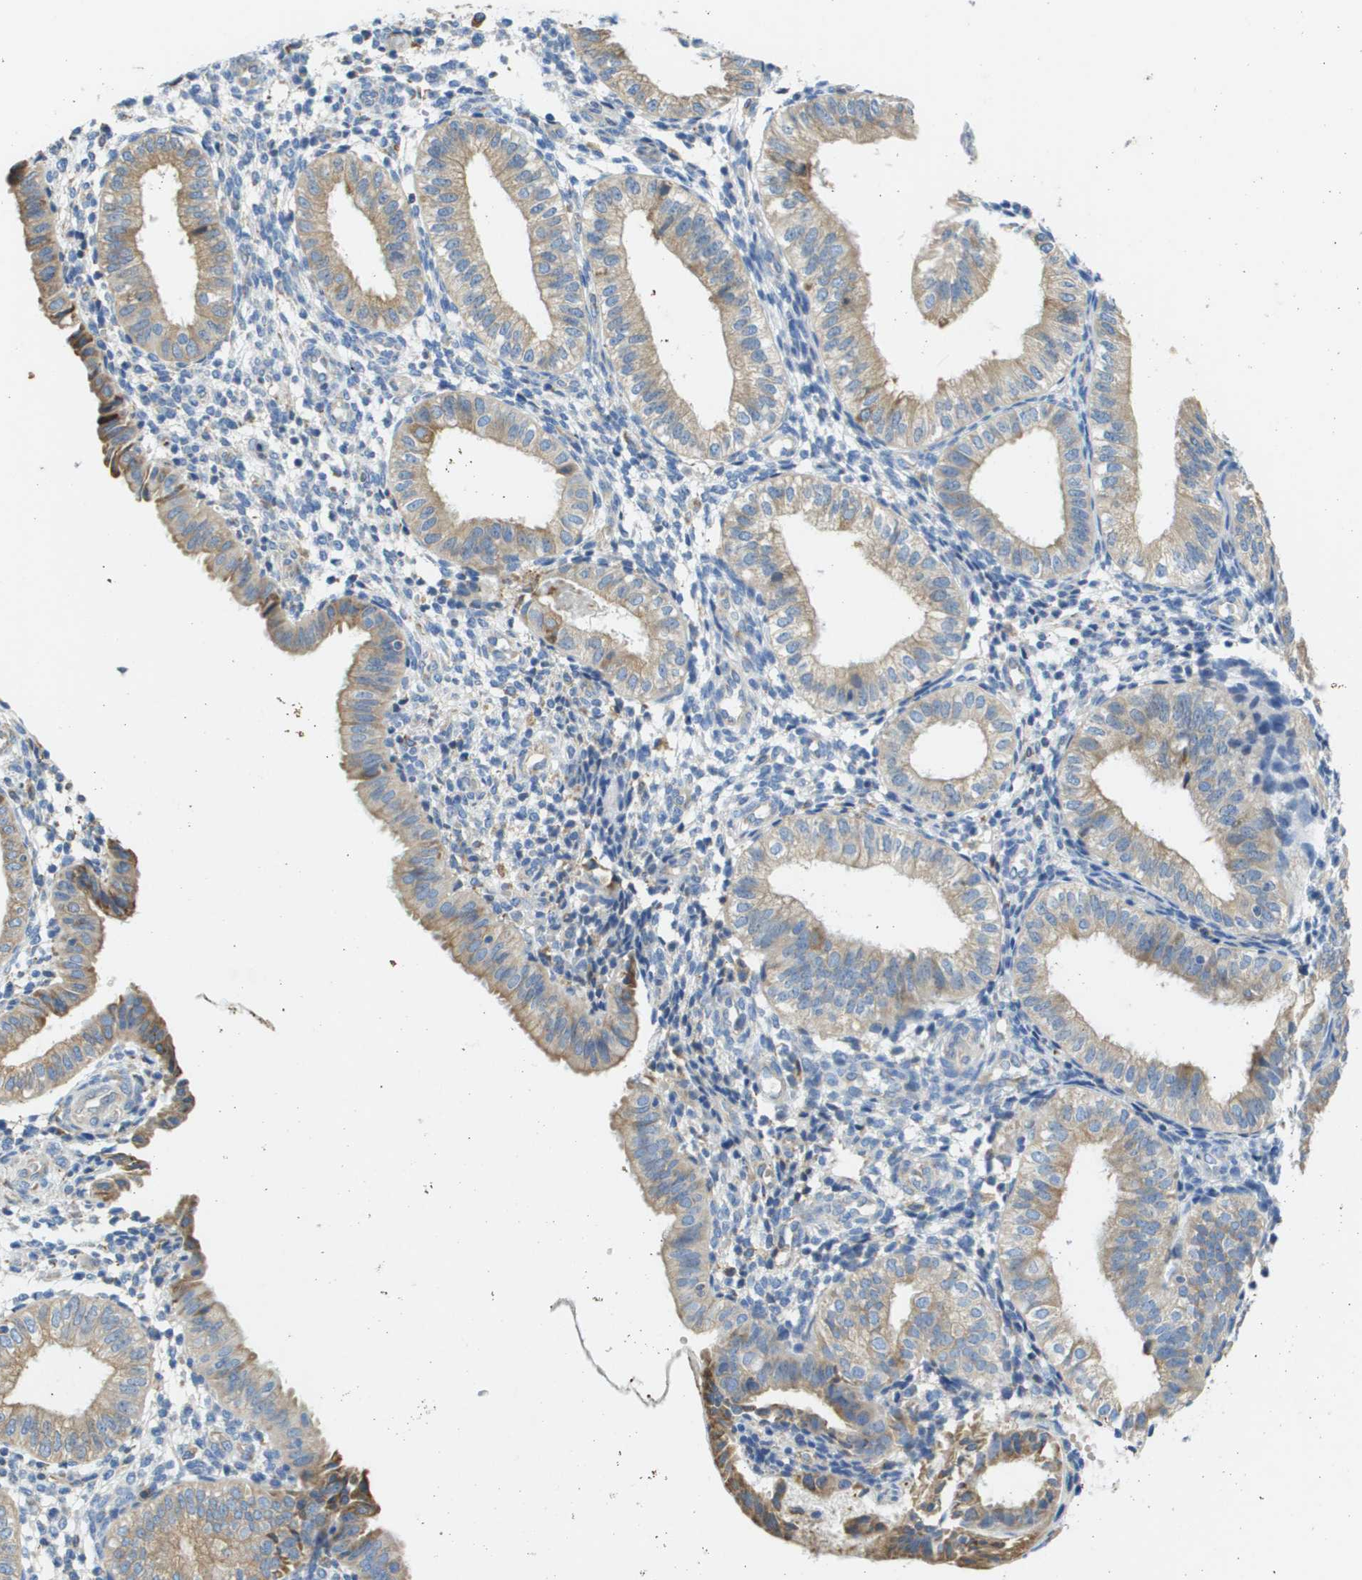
{"staining": {"intensity": "negative", "quantity": "none", "location": "none"}, "tissue": "endometrium", "cell_type": "Cells in endometrial stroma", "image_type": "normal", "snomed": [{"axis": "morphology", "description": "Normal tissue, NOS"}, {"axis": "topography", "description": "Endometrium"}], "caption": "Immunohistochemistry (IHC) of unremarkable human endometrium reveals no positivity in cells in endometrial stroma. (Brightfield microscopy of DAB immunohistochemistry at high magnification).", "gene": "SDR42E1", "patient": {"sex": "female", "age": 39}}